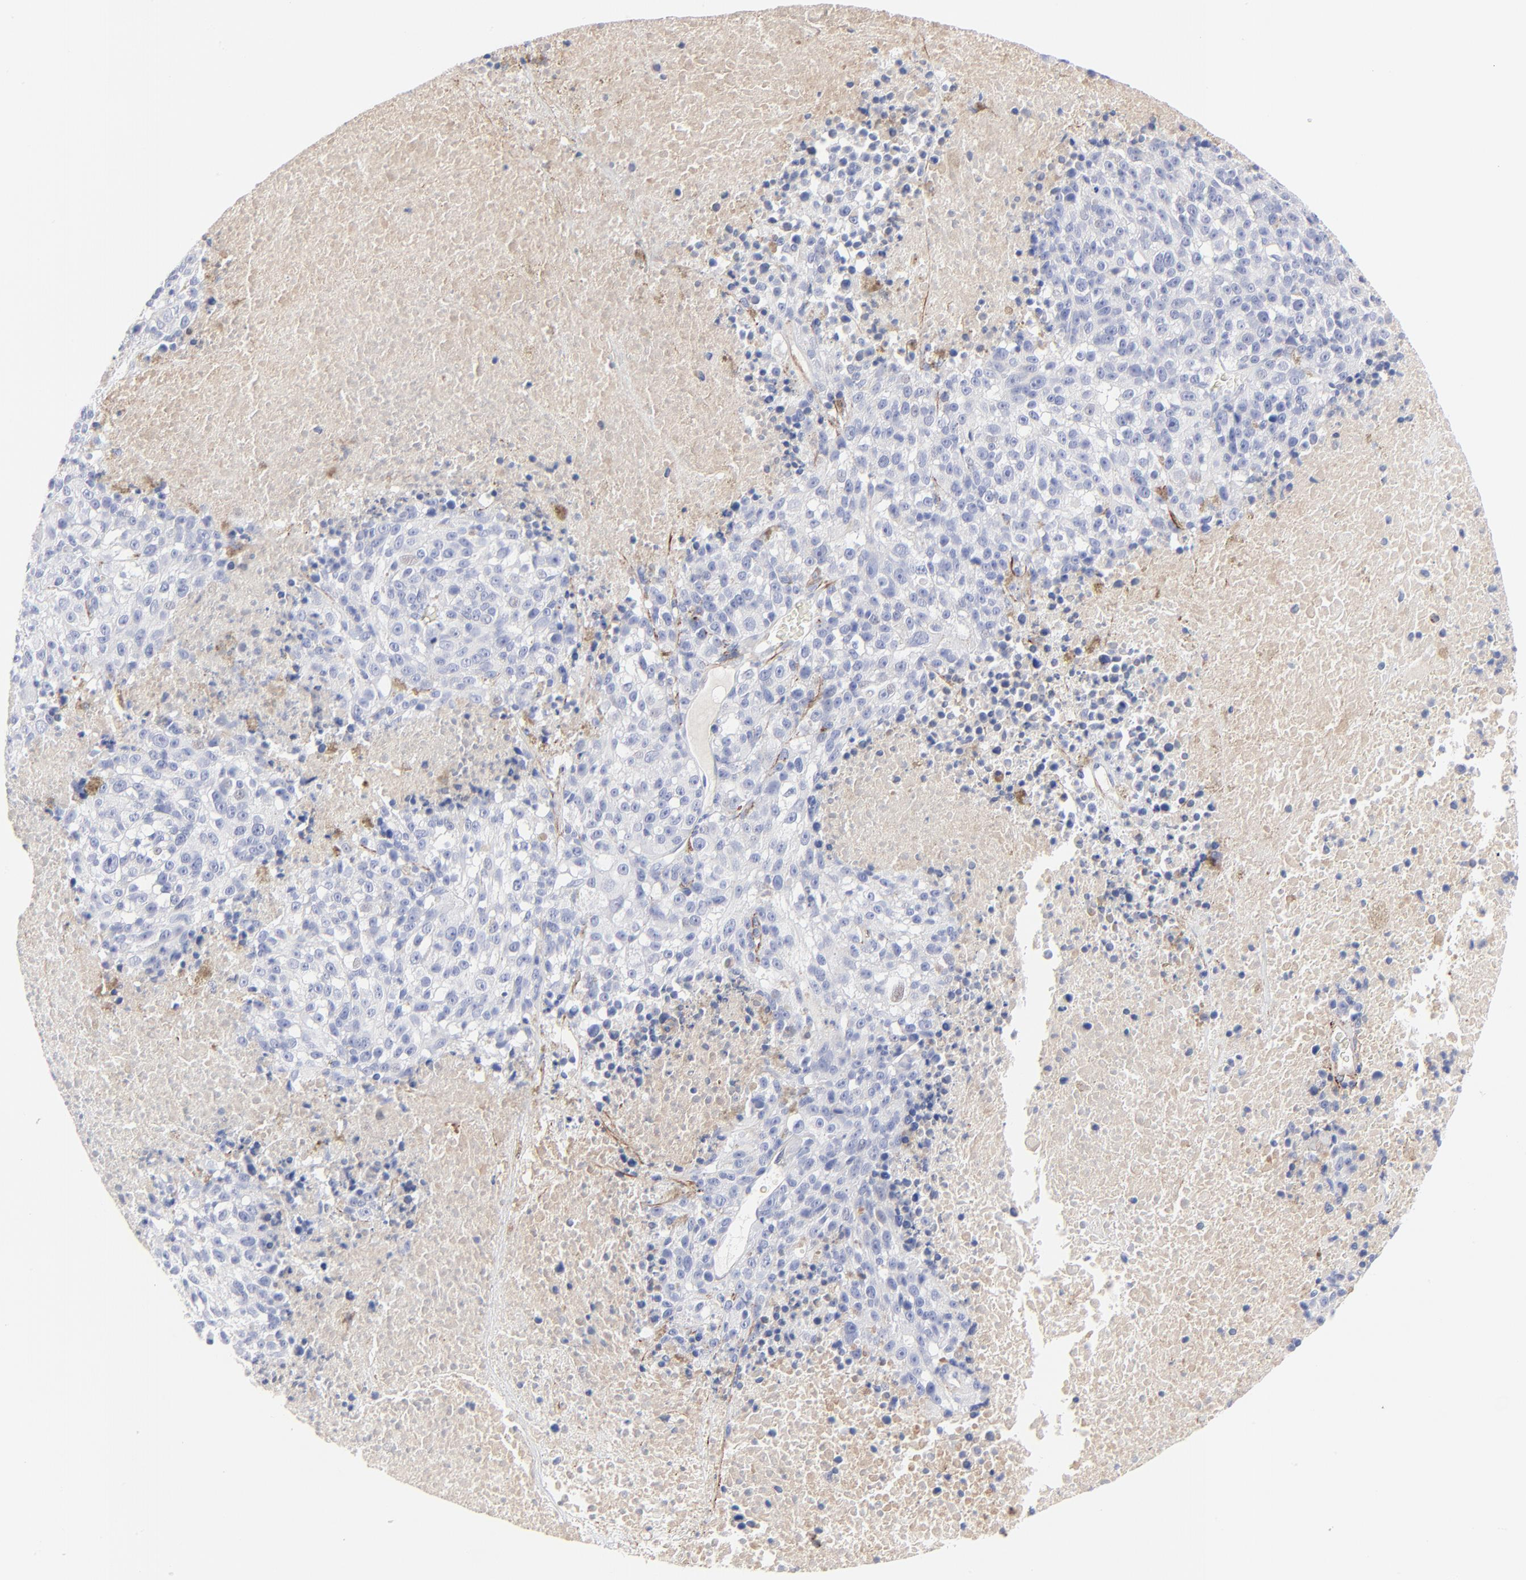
{"staining": {"intensity": "negative", "quantity": "none", "location": "none"}, "tissue": "melanoma", "cell_type": "Tumor cells", "image_type": "cancer", "snomed": [{"axis": "morphology", "description": "Malignant melanoma, Metastatic site"}, {"axis": "topography", "description": "Cerebral cortex"}], "caption": "Melanoma was stained to show a protein in brown. There is no significant staining in tumor cells.", "gene": "FBLN2", "patient": {"sex": "female", "age": 52}}